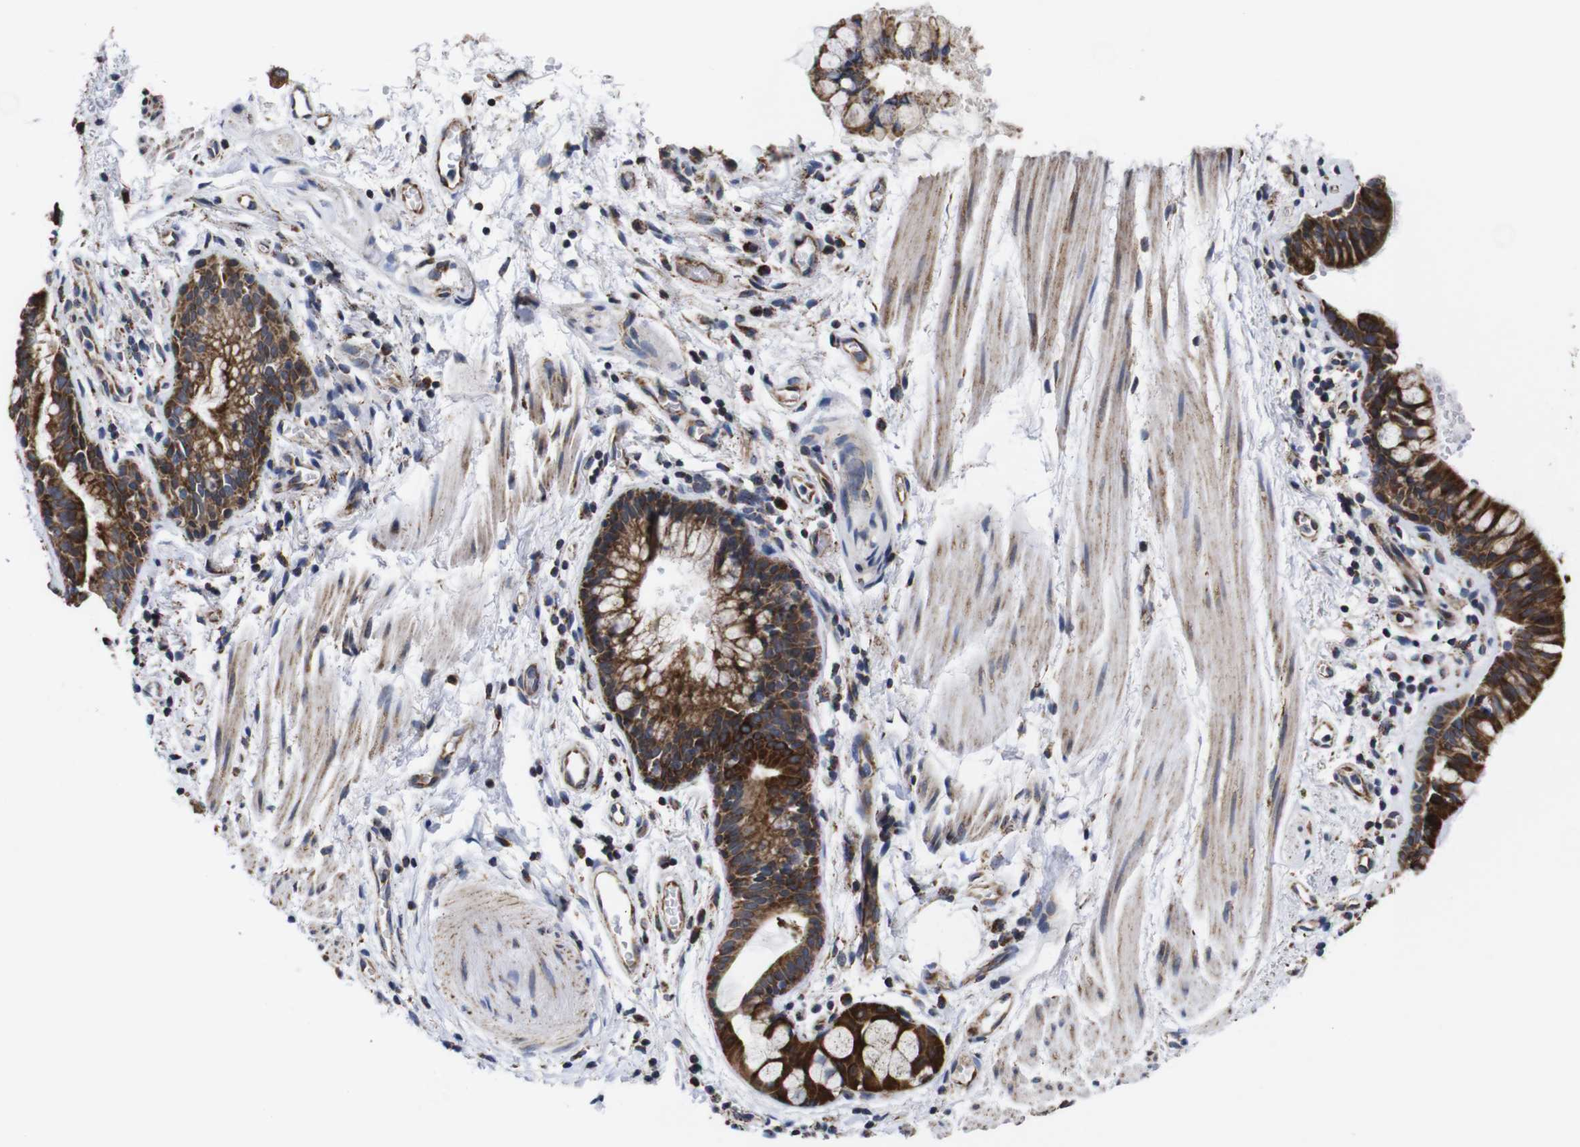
{"staining": {"intensity": "strong", "quantity": ">75%", "location": "cytoplasmic/membranous"}, "tissue": "bronchus", "cell_type": "Respiratory epithelial cells", "image_type": "normal", "snomed": [{"axis": "morphology", "description": "Normal tissue, NOS"}, {"axis": "topography", "description": "Cartilage tissue"}, {"axis": "topography", "description": "Bronchus"}], "caption": "Protein expression analysis of normal bronchus displays strong cytoplasmic/membranous staining in approximately >75% of respiratory epithelial cells.", "gene": "C17orf80", "patient": {"sex": "female", "age": 53}}